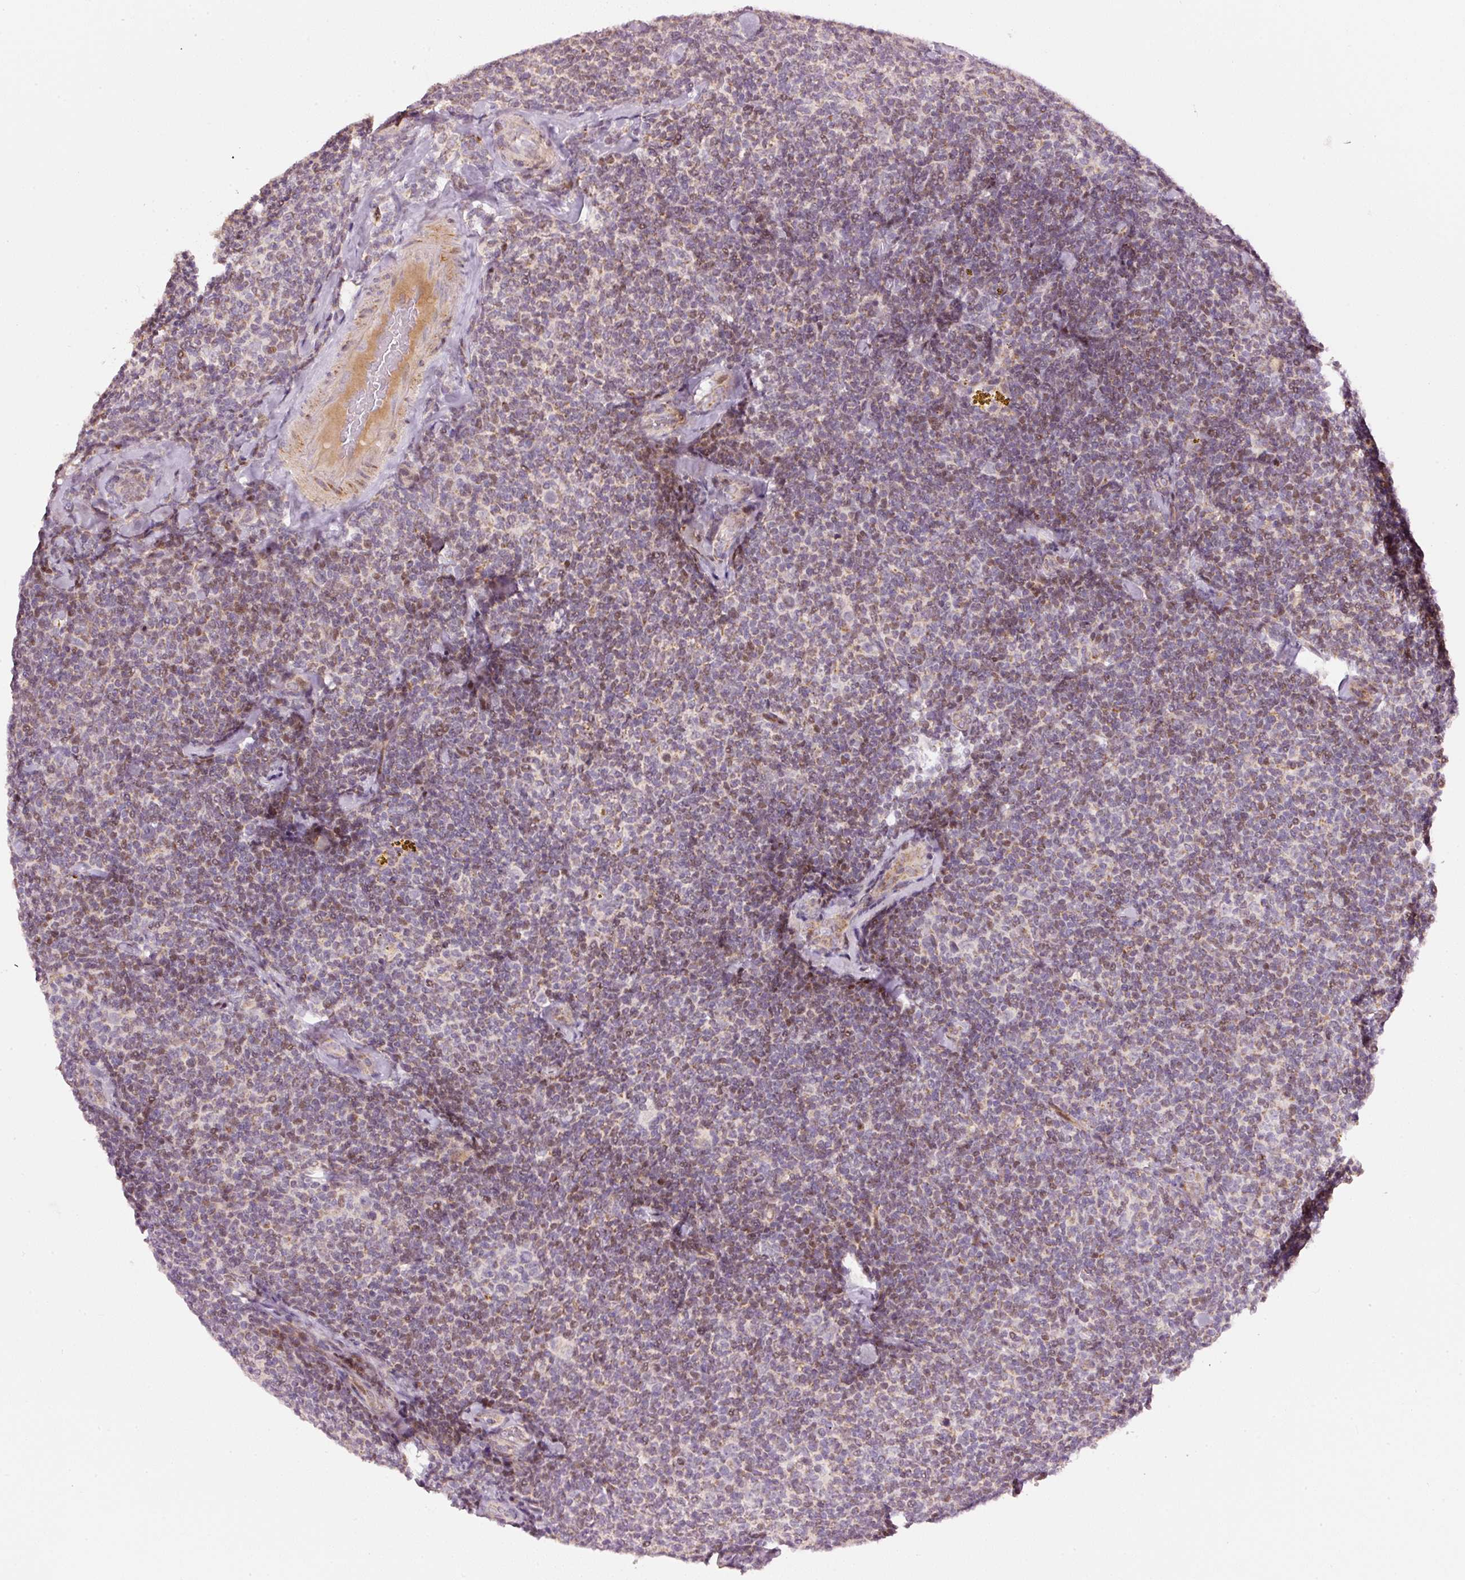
{"staining": {"intensity": "negative", "quantity": "none", "location": "none"}, "tissue": "lymphoma", "cell_type": "Tumor cells", "image_type": "cancer", "snomed": [{"axis": "morphology", "description": "Malignant lymphoma, non-Hodgkin's type, Low grade"}, {"axis": "topography", "description": "Lymph node"}], "caption": "Immunohistochemistry photomicrograph of lymphoma stained for a protein (brown), which shows no staining in tumor cells. (Stains: DAB IHC with hematoxylin counter stain, Microscopy: brightfield microscopy at high magnification).", "gene": "TOB2", "patient": {"sex": "female", "age": 56}}